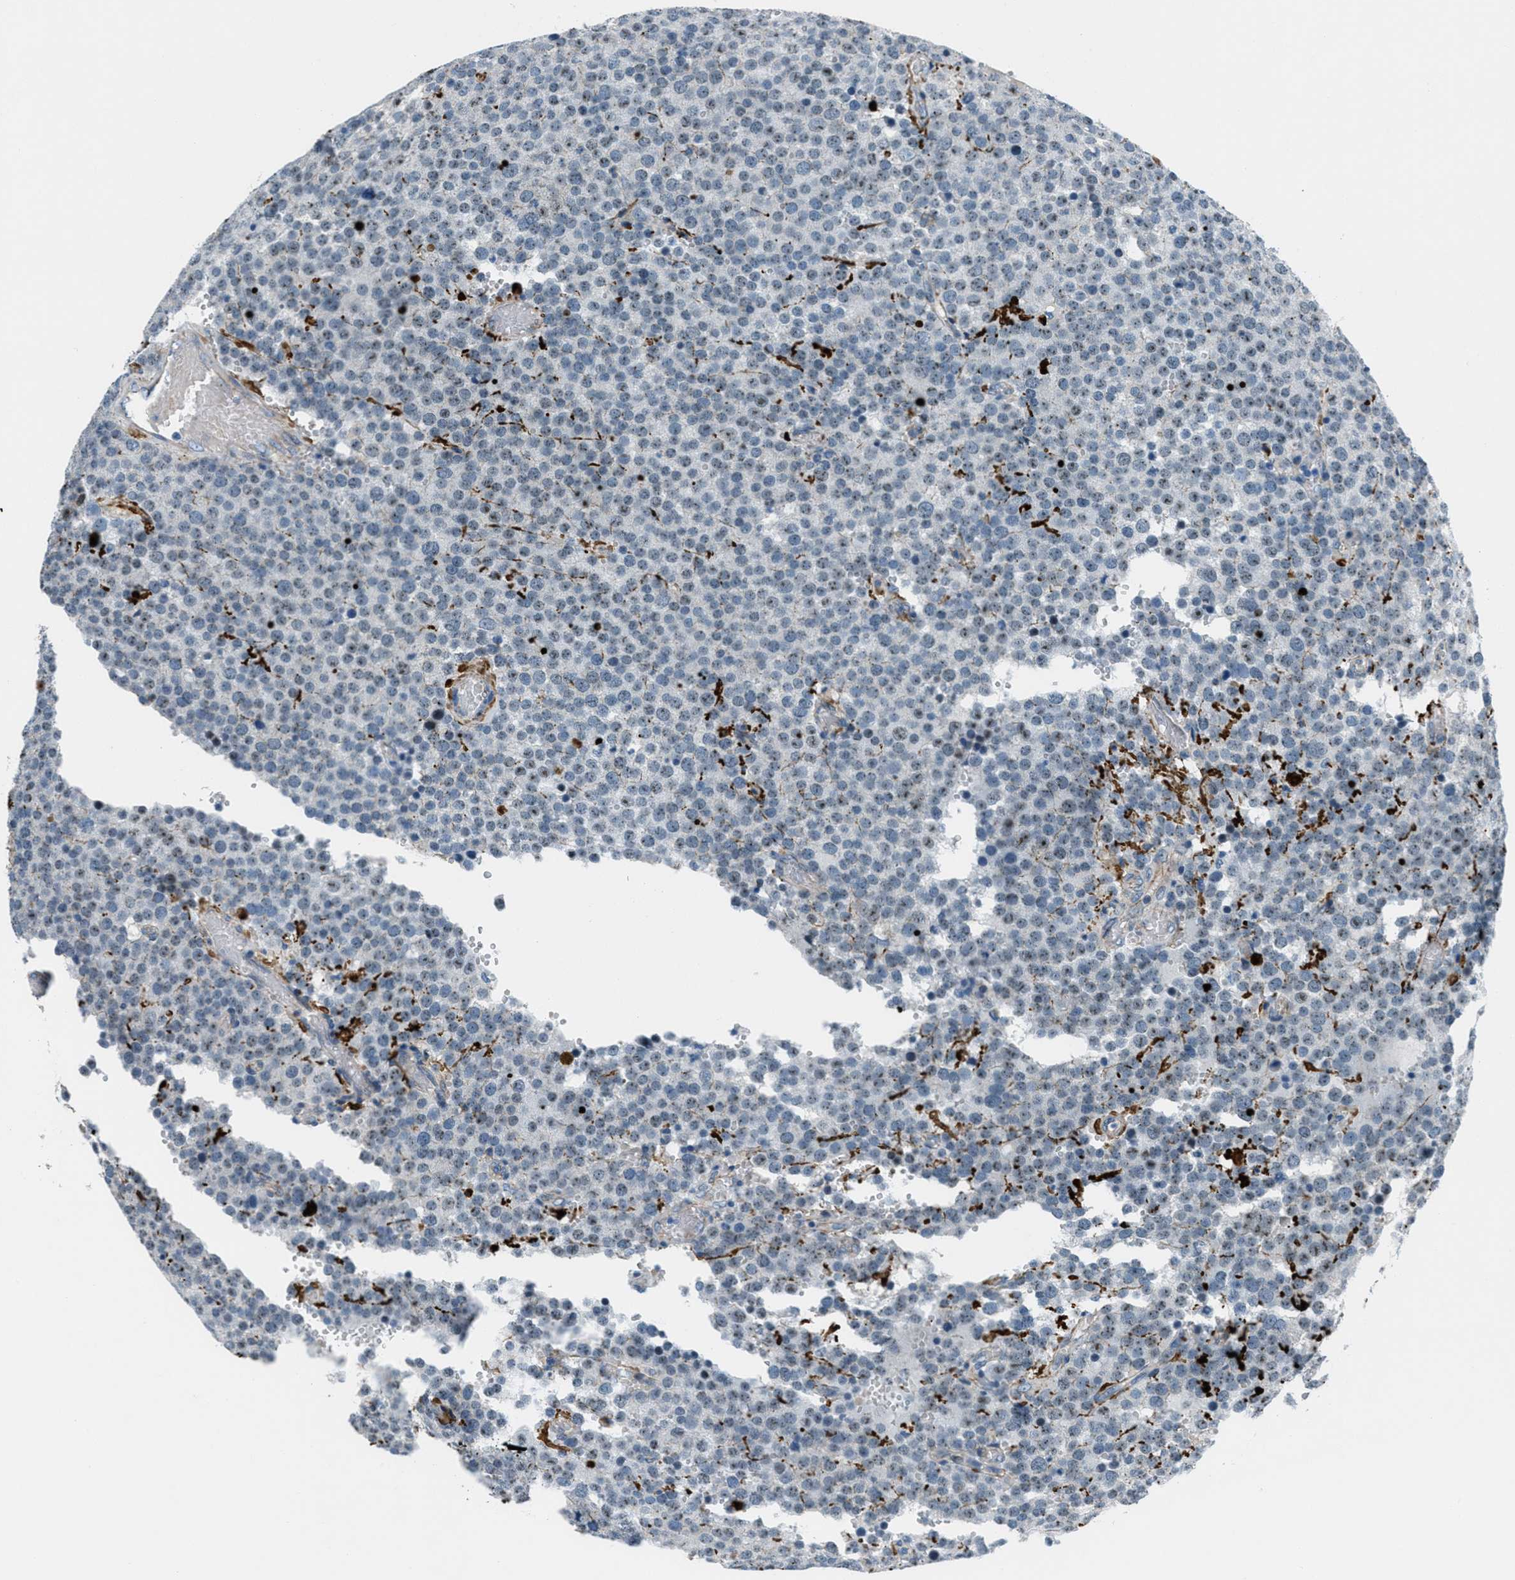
{"staining": {"intensity": "weak", "quantity": "25%-75%", "location": "nuclear"}, "tissue": "testis cancer", "cell_type": "Tumor cells", "image_type": "cancer", "snomed": [{"axis": "morphology", "description": "Normal tissue, NOS"}, {"axis": "morphology", "description": "Seminoma, NOS"}, {"axis": "topography", "description": "Testis"}], "caption": "Testis cancer (seminoma) tissue shows weak nuclear staining in approximately 25%-75% of tumor cells, visualized by immunohistochemistry. (DAB IHC with brightfield microscopy, high magnification).", "gene": "FBN1", "patient": {"sex": "male", "age": 71}}